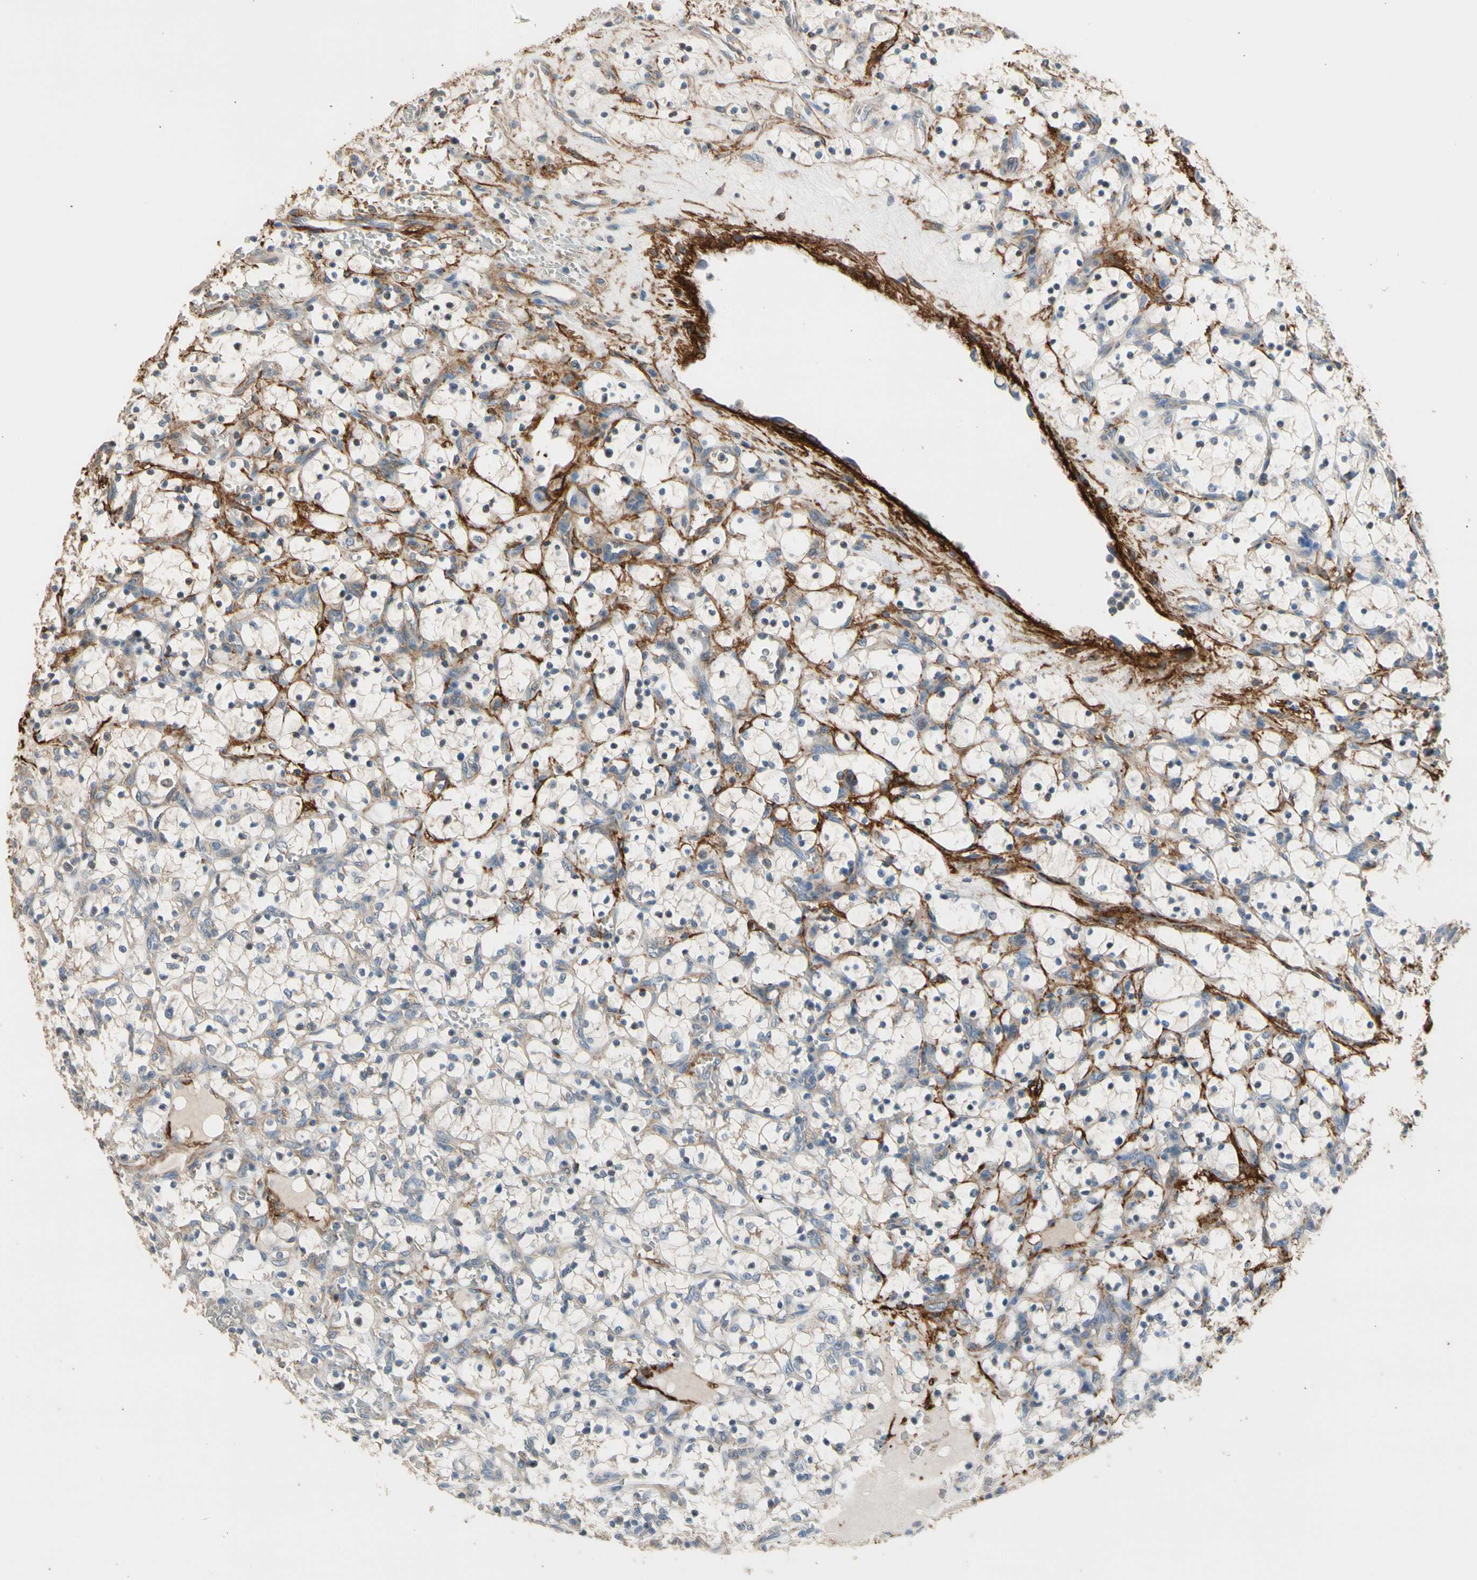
{"staining": {"intensity": "weak", "quantity": "<25%", "location": "cytoplasmic/membranous"}, "tissue": "renal cancer", "cell_type": "Tumor cells", "image_type": "cancer", "snomed": [{"axis": "morphology", "description": "Adenocarcinoma, NOS"}, {"axis": "topography", "description": "Kidney"}], "caption": "Renal adenocarcinoma stained for a protein using immunohistochemistry (IHC) demonstrates no expression tumor cells.", "gene": "SUSD2", "patient": {"sex": "female", "age": 69}}